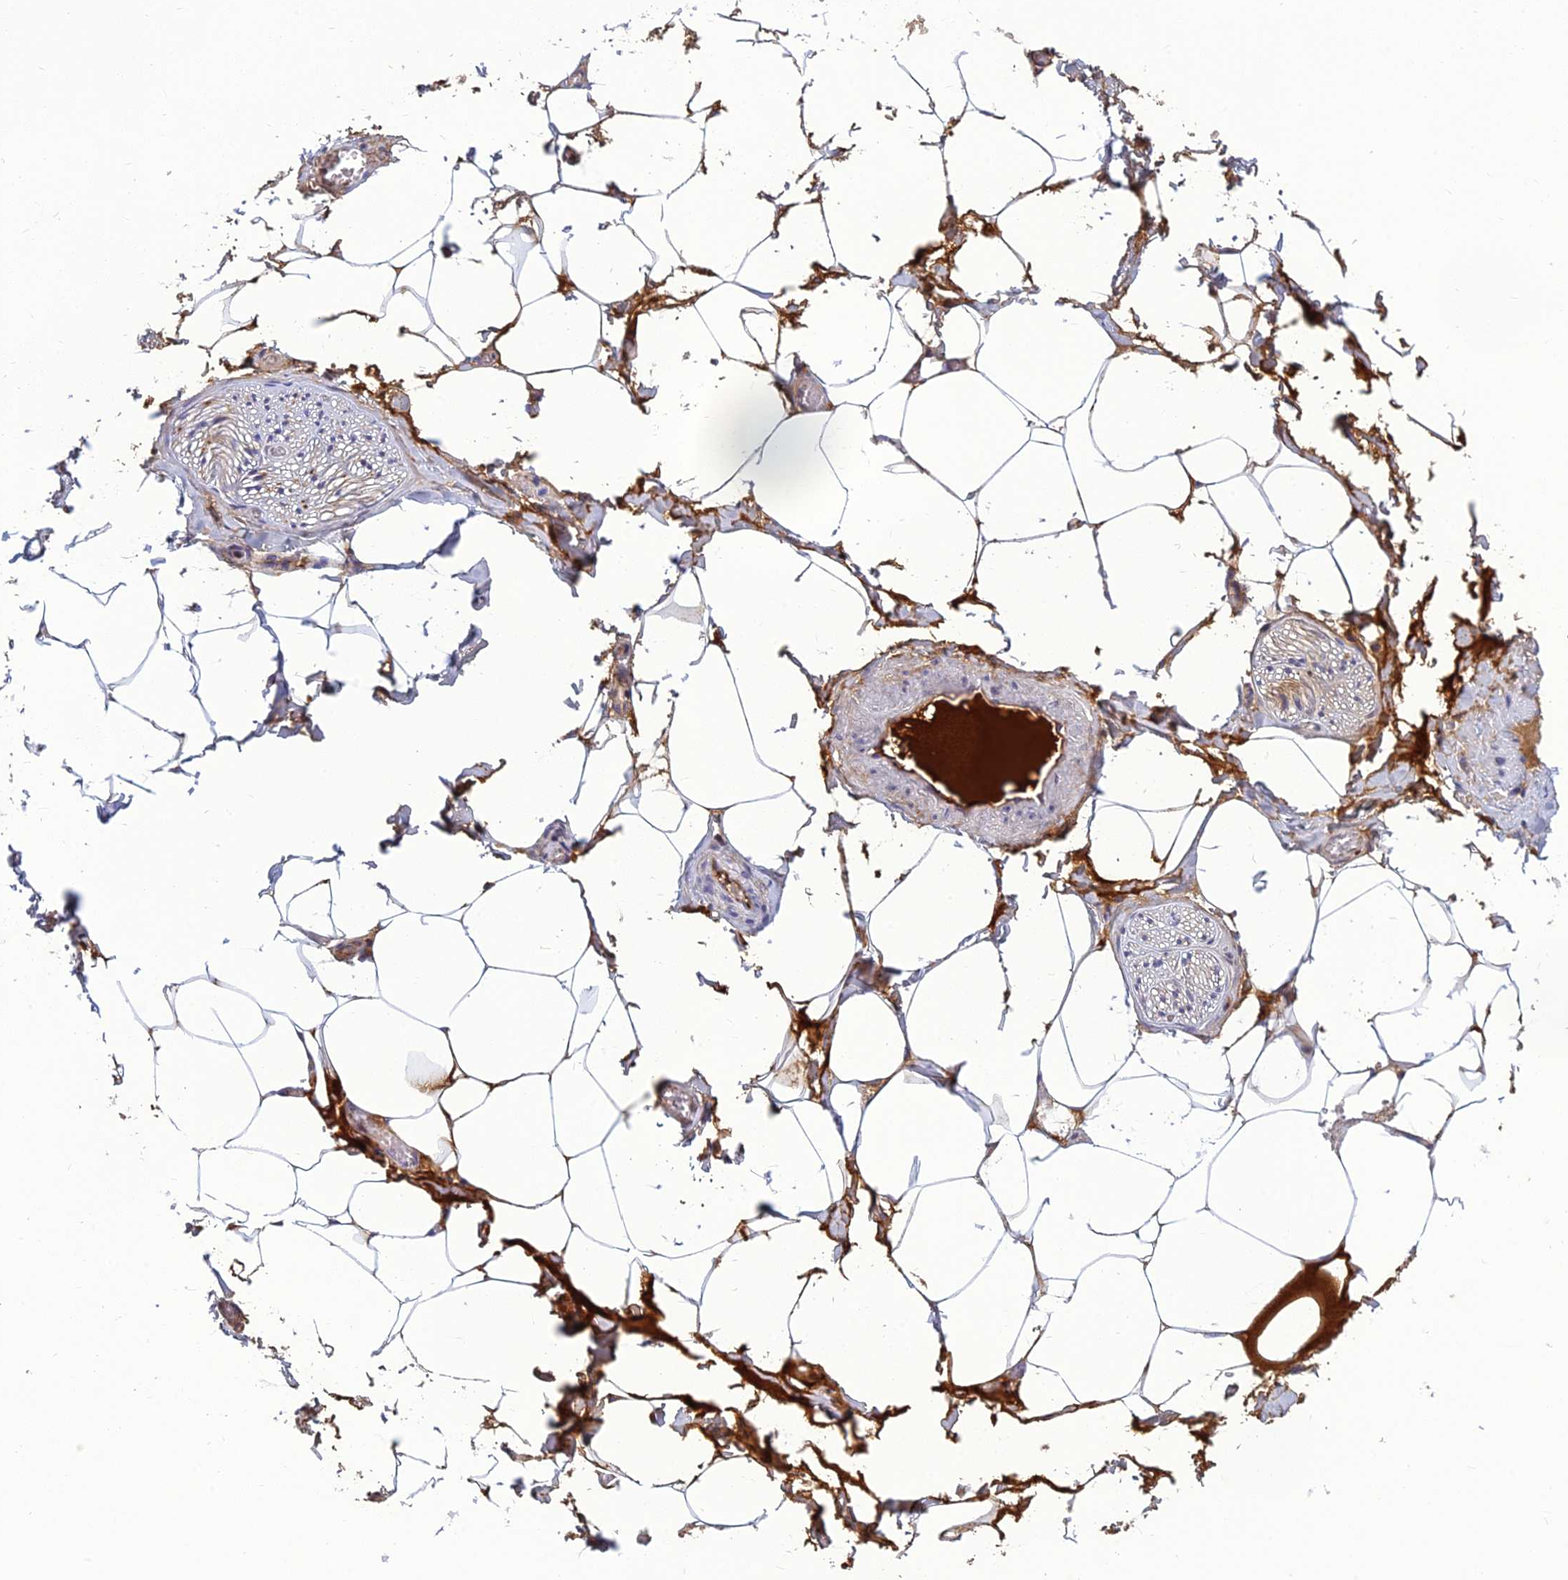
{"staining": {"intensity": "weak", "quantity": "25%-75%", "location": "cytoplasmic/membranous"}, "tissue": "adipose tissue", "cell_type": "Adipocytes", "image_type": "normal", "snomed": [{"axis": "morphology", "description": "Normal tissue, NOS"}, {"axis": "topography", "description": "Soft tissue"}, {"axis": "topography", "description": "Adipose tissue"}, {"axis": "topography", "description": "Vascular tissue"}, {"axis": "topography", "description": "Peripheral nerve tissue"}], "caption": "Immunohistochemical staining of normal human adipose tissue reveals 25%-75% levels of weak cytoplasmic/membranous protein expression in about 25%-75% of adipocytes.", "gene": "CLEC11A", "patient": {"sex": "male", "age": 46}}